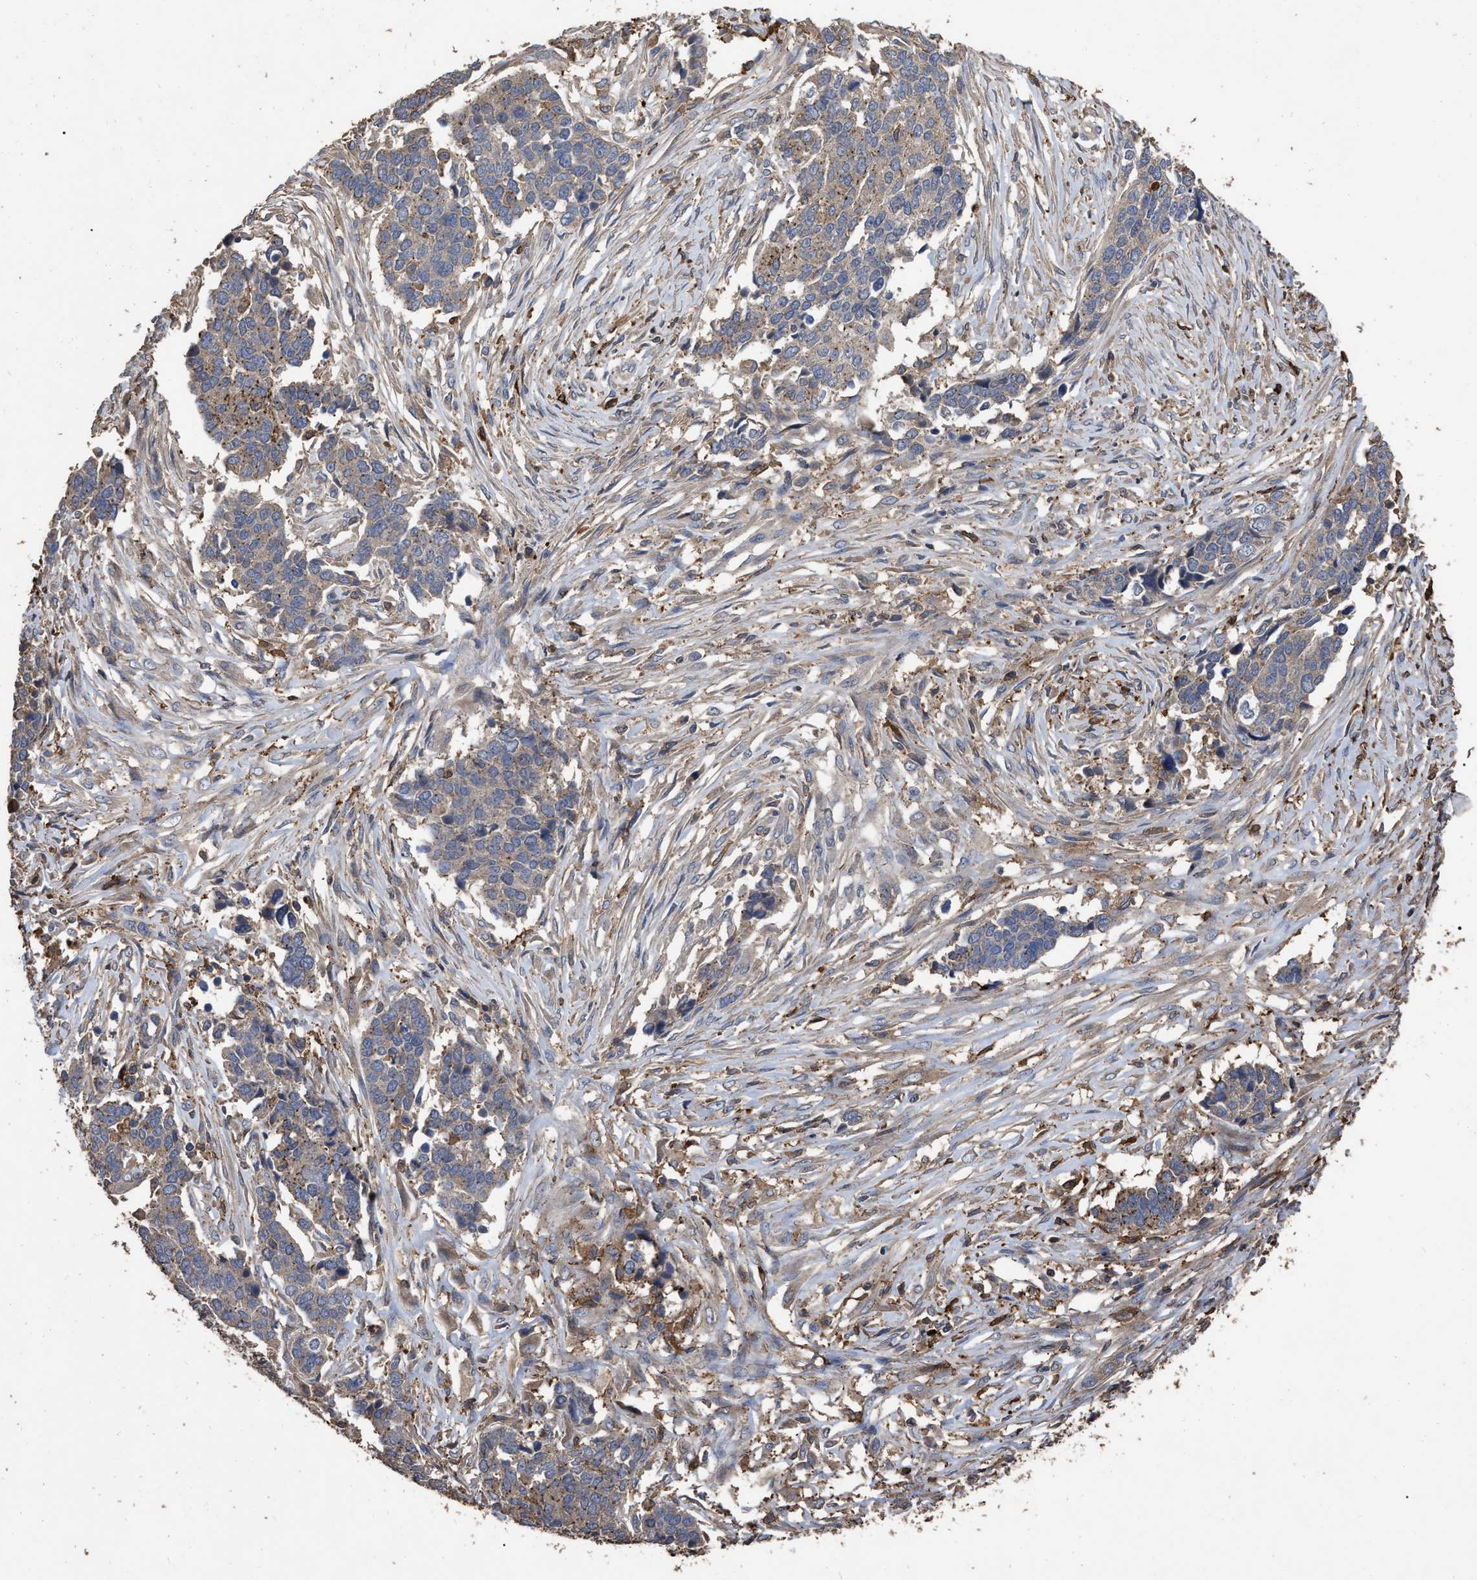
{"staining": {"intensity": "weak", "quantity": ">75%", "location": "cytoplasmic/membranous"}, "tissue": "ovarian cancer", "cell_type": "Tumor cells", "image_type": "cancer", "snomed": [{"axis": "morphology", "description": "Cystadenocarcinoma, serous, NOS"}, {"axis": "topography", "description": "Ovary"}], "caption": "Ovarian cancer (serous cystadenocarcinoma) stained with DAB (3,3'-diaminobenzidine) IHC exhibits low levels of weak cytoplasmic/membranous expression in approximately >75% of tumor cells. (Stains: DAB in brown, nuclei in blue, Microscopy: brightfield microscopy at high magnification).", "gene": "GPR179", "patient": {"sex": "female", "age": 44}}